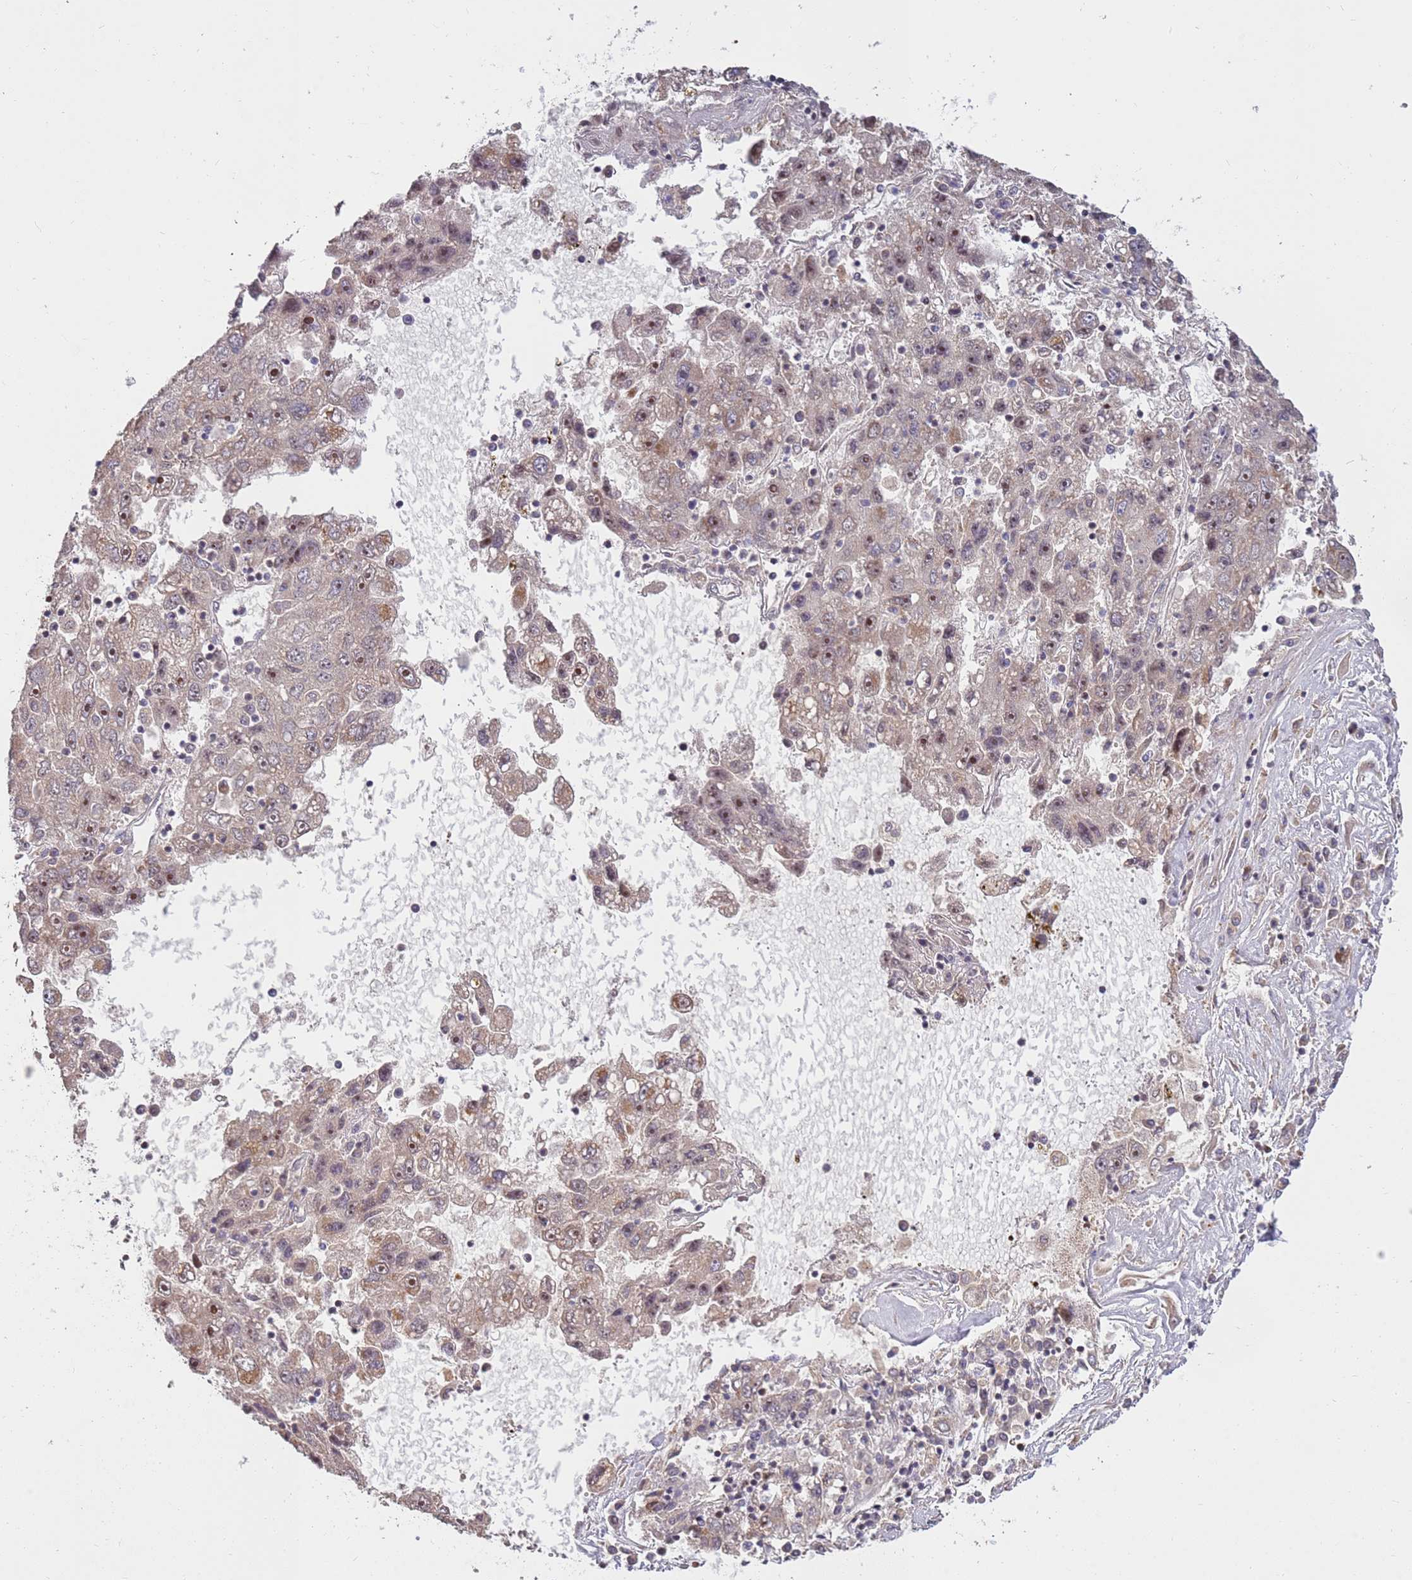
{"staining": {"intensity": "moderate", "quantity": "<25%", "location": "cytoplasmic/membranous,nuclear"}, "tissue": "liver cancer", "cell_type": "Tumor cells", "image_type": "cancer", "snomed": [{"axis": "morphology", "description": "Carcinoma, Hepatocellular, NOS"}, {"axis": "topography", "description": "Liver"}], "caption": "The photomicrograph exhibits a brown stain indicating the presence of a protein in the cytoplasmic/membranous and nuclear of tumor cells in hepatocellular carcinoma (liver).", "gene": "KIF25", "patient": {"sex": "male", "age": 49}}